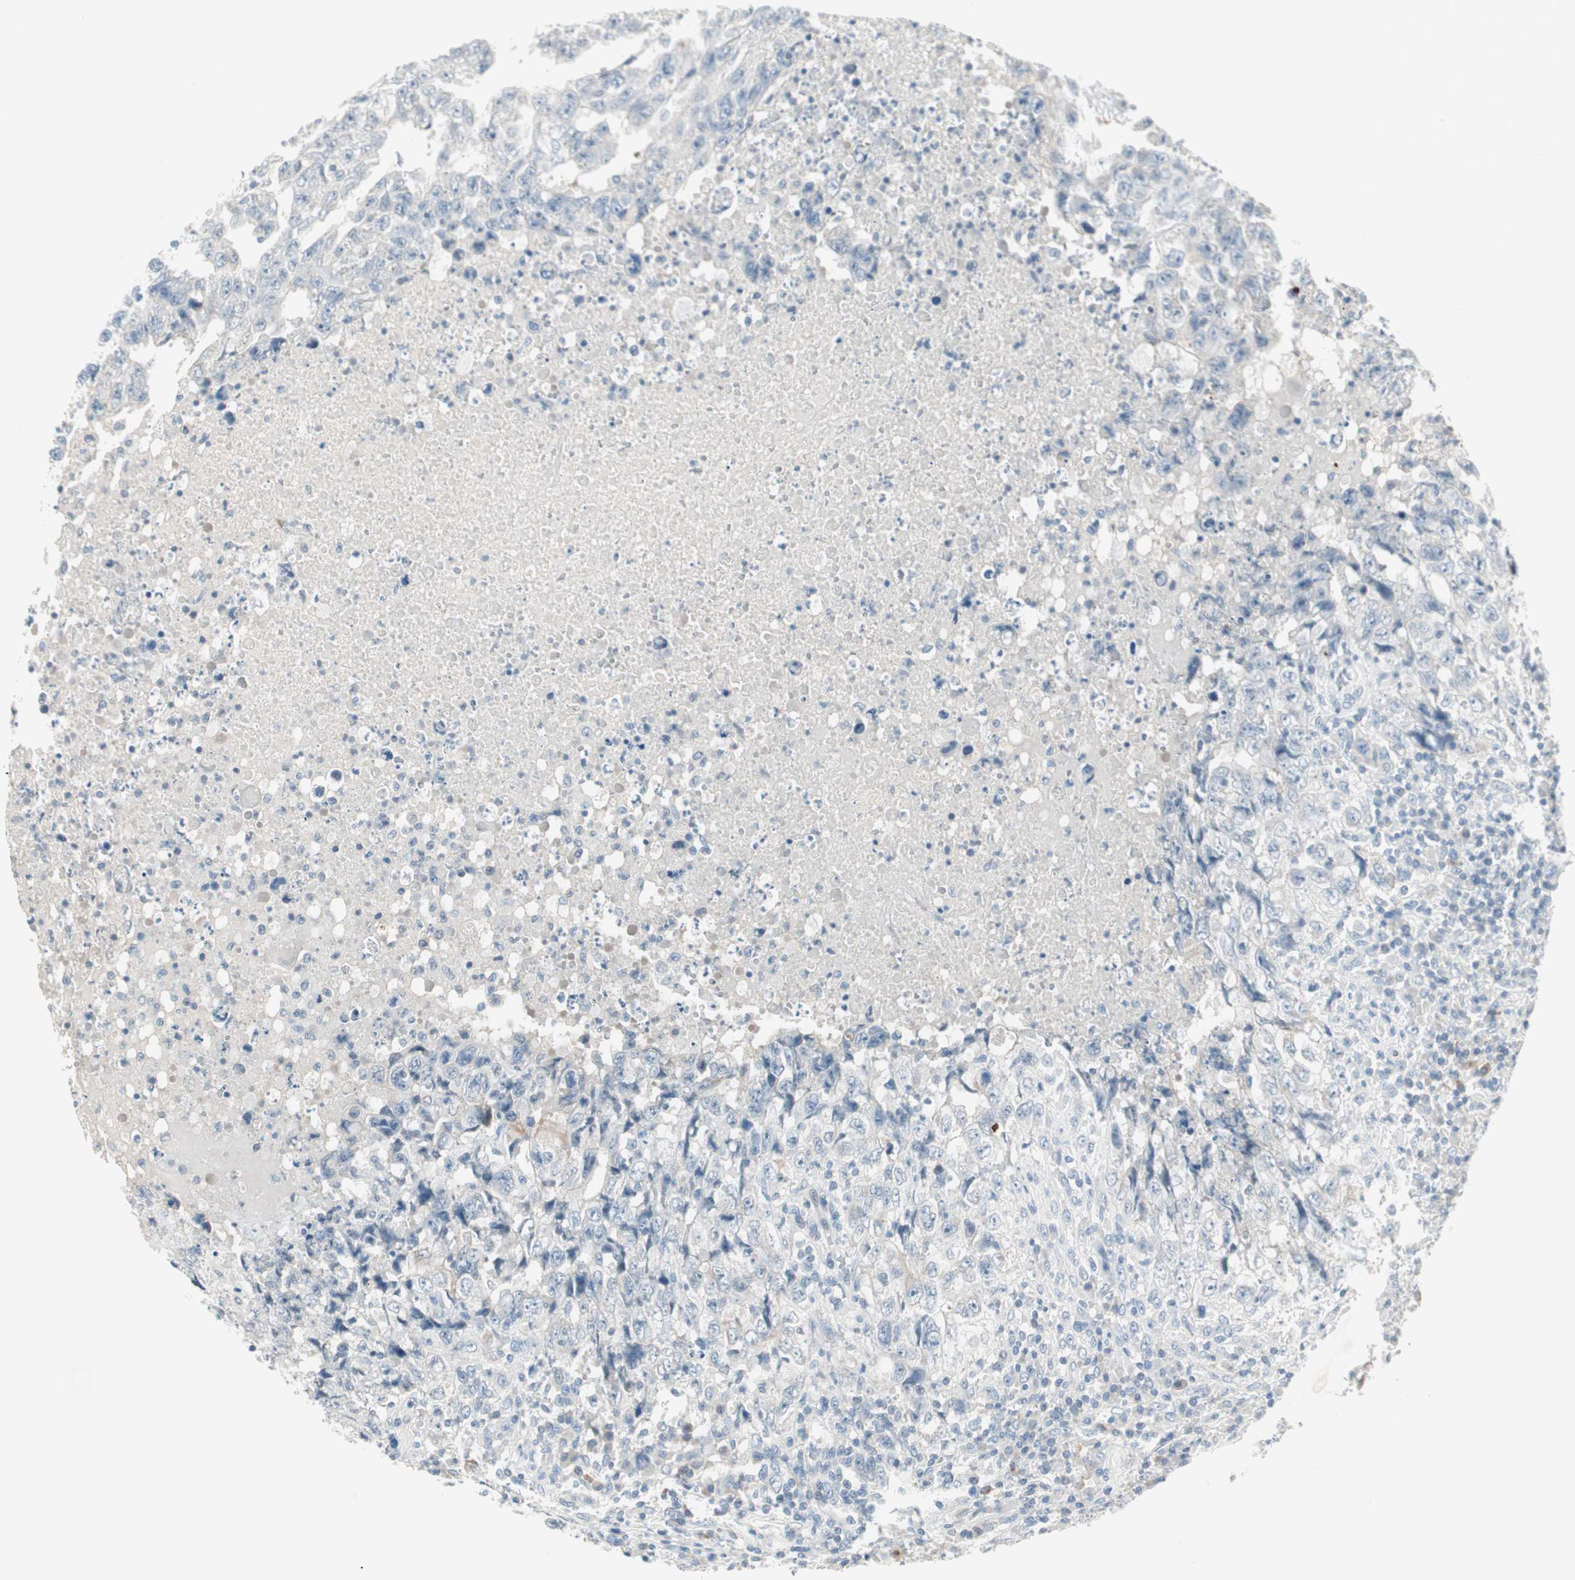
{"staining": {"intensity": "negative", "quantity": "none", "location": "none"}, "tissue": "testis cancer", "cell_type": "Tumor cells", "image_type": "cancer", "snomed": [{"axis": "morphology", "description": "Necrosis, NOS"}, {"axis": "morphology", "description": "Carcinoma, Embryonal, NOS"}, {"axis": "topography", "description": "Testis"}], "caption": "High magnification brightfield microscopy of testis embryonal carcinoma stained with DAB (3,3'-diaminobenzidine) (brown) and counterstained with hematoxylin (blue): tumor cells show no significant staining.", "gene": "GNAO1", "patient": {"sex": "male", "age": 19}}